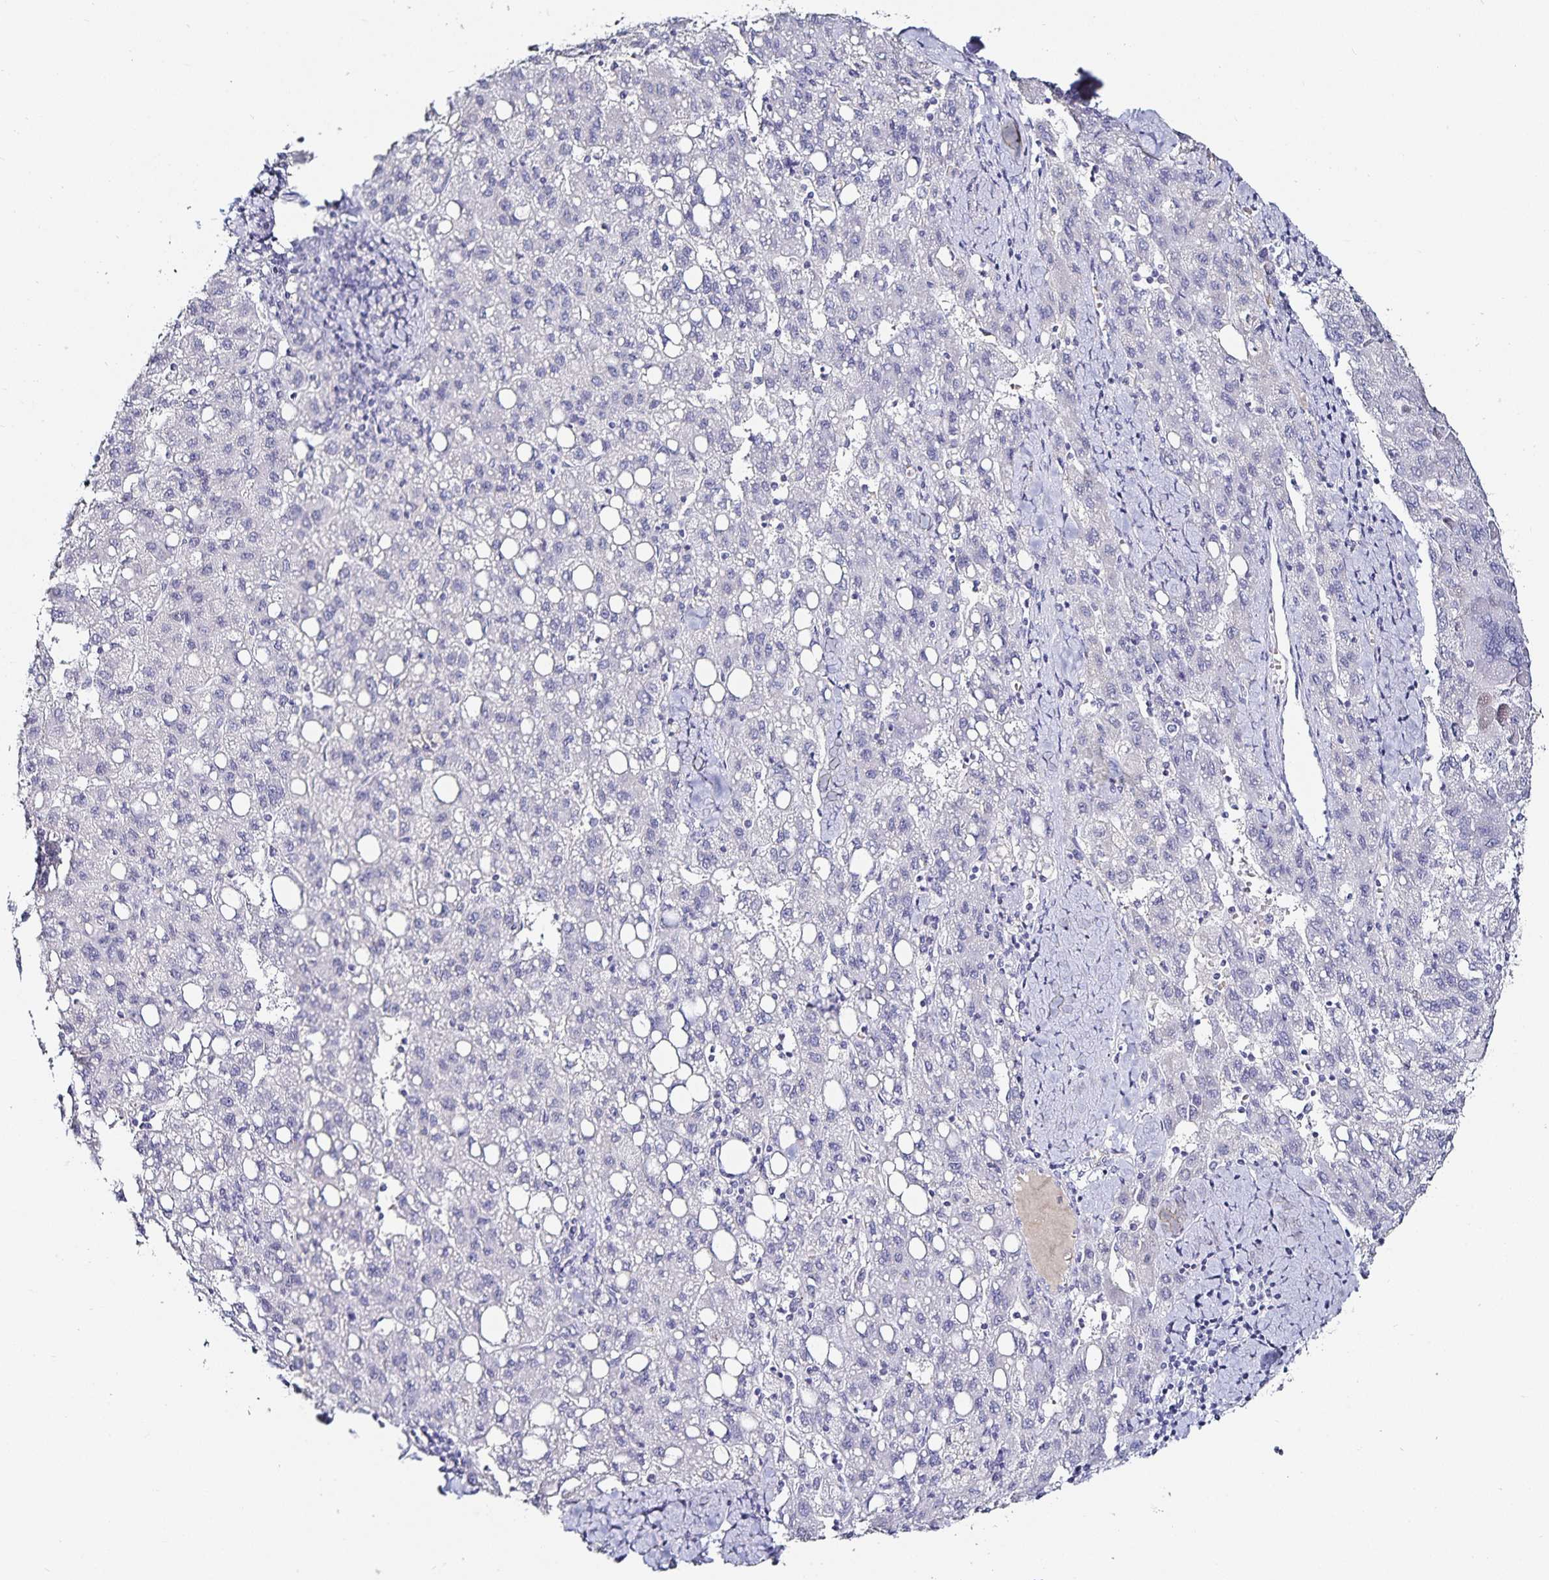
{"staining": {"intensity": "negative", "quantity": "none", "location": "none"}, "tissue": "liver cancer", "cell_type": "Tumor cells", "image_type": "cancer", "snomed": [{"axis": "morphology", "description": "Carcinoma, Hepatocellular, NOS"}, {"axis": "topography", "description": "Liver"}], "caption": "High magnification brightfield microscopy of liver cancer stained with DAB (brown) and counterstained with hematoxylin (blue): tumor cells show no significant positivity. (Brightfield microscopy of DAB (3,3'-diaminobenzidine) immunohistochemistry at high magnification).", "gene": "TTR", "patient": {"sex": "female", "age": 82}}